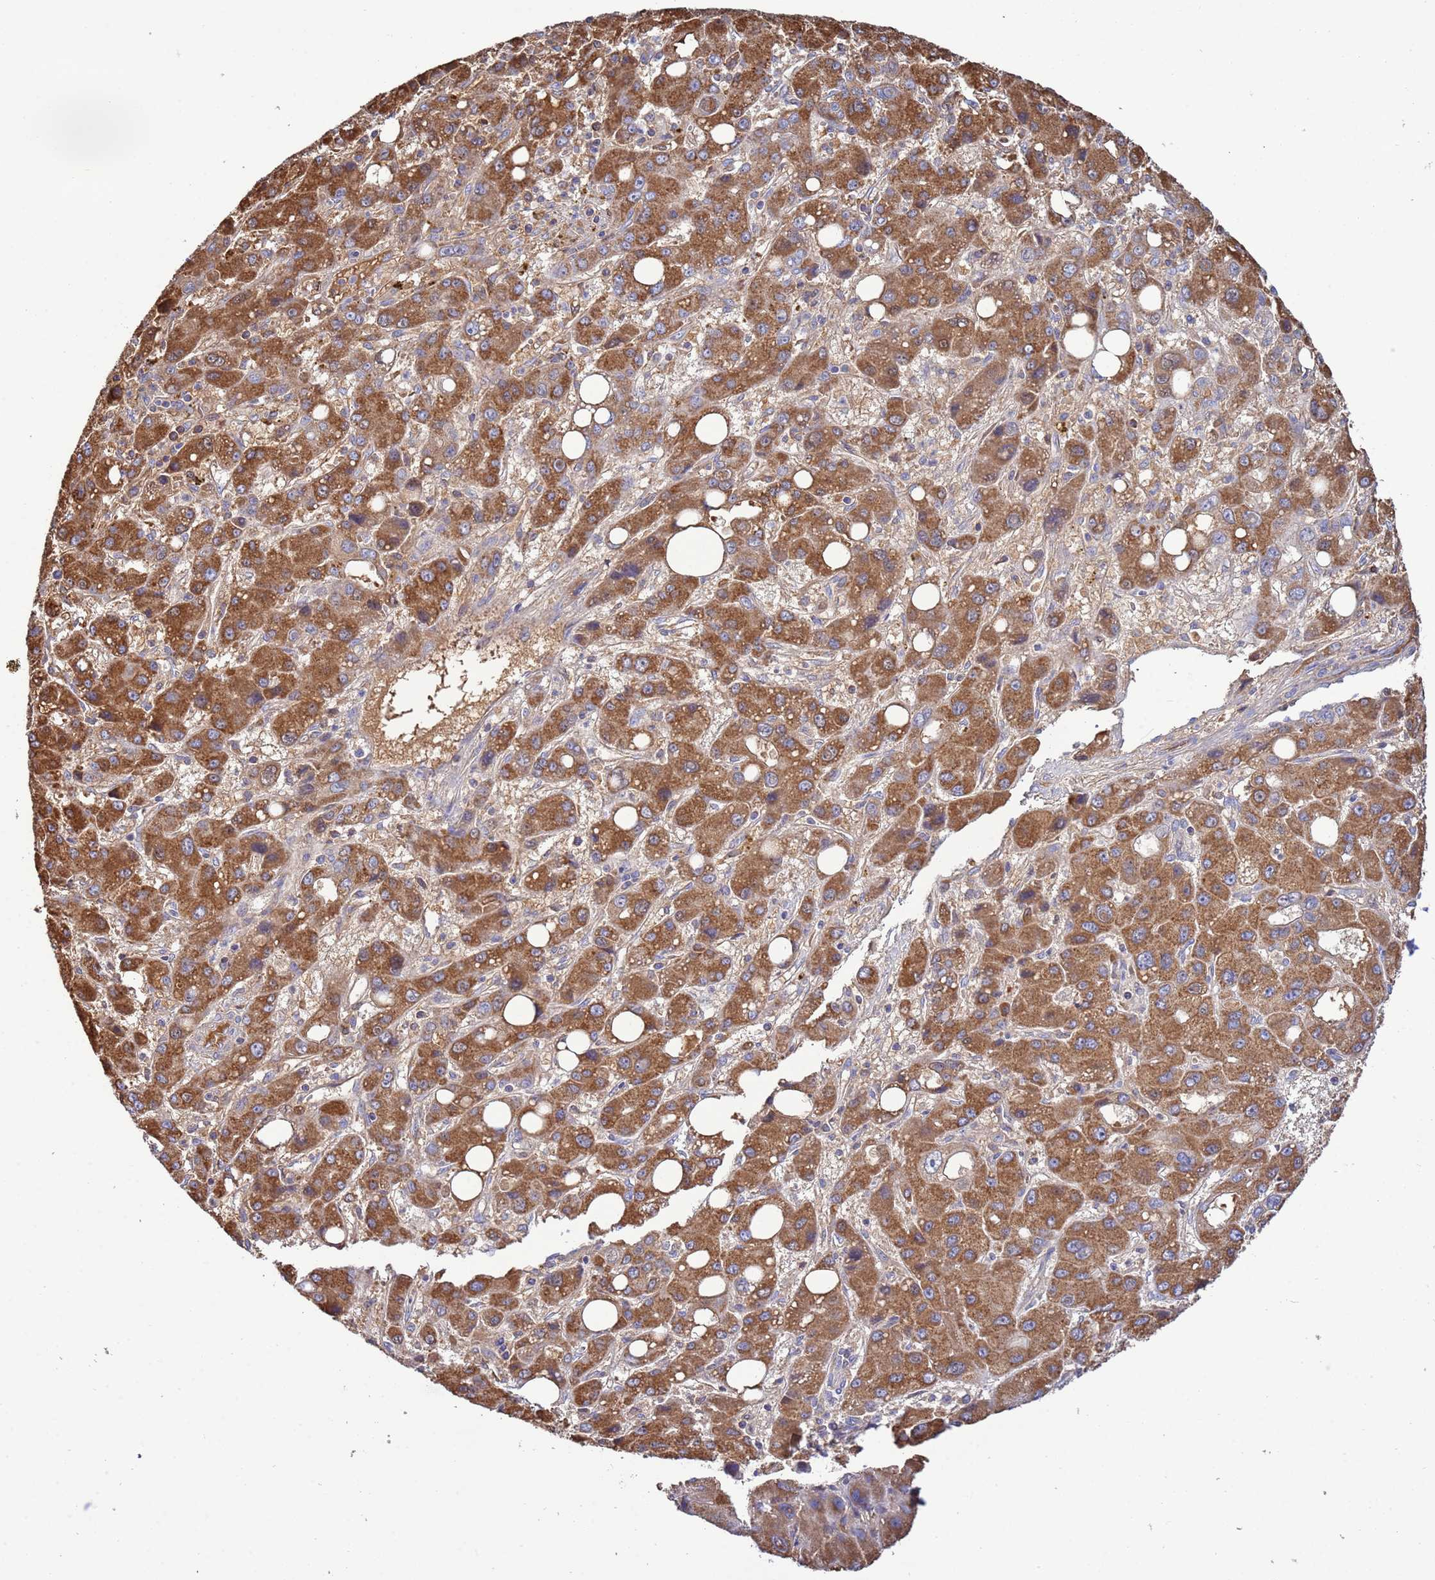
{"staining": {"intensity": "moderate", "quantity": ">75%", "location": "cytoplasmic/membranous"}, "tissue": "liver cancer", "cell_type": "Tumor cells", "image_type": "cancer", "snomed": [{"axis": "morphology", "description": "Carcinoma, Hepatocellular, NOS"}, {"axis": "topography", "description": "Liver"}], "caption": "There is medium levels of moderate cytoplasmic/membranous positivity in tumor cells of liver cancer (hepatocellular carcinoma), as demonstrated by immunohistochemical staining (brown color).", "gene": "GLUD1", "patient": {"sex": "male", "age": 55}}